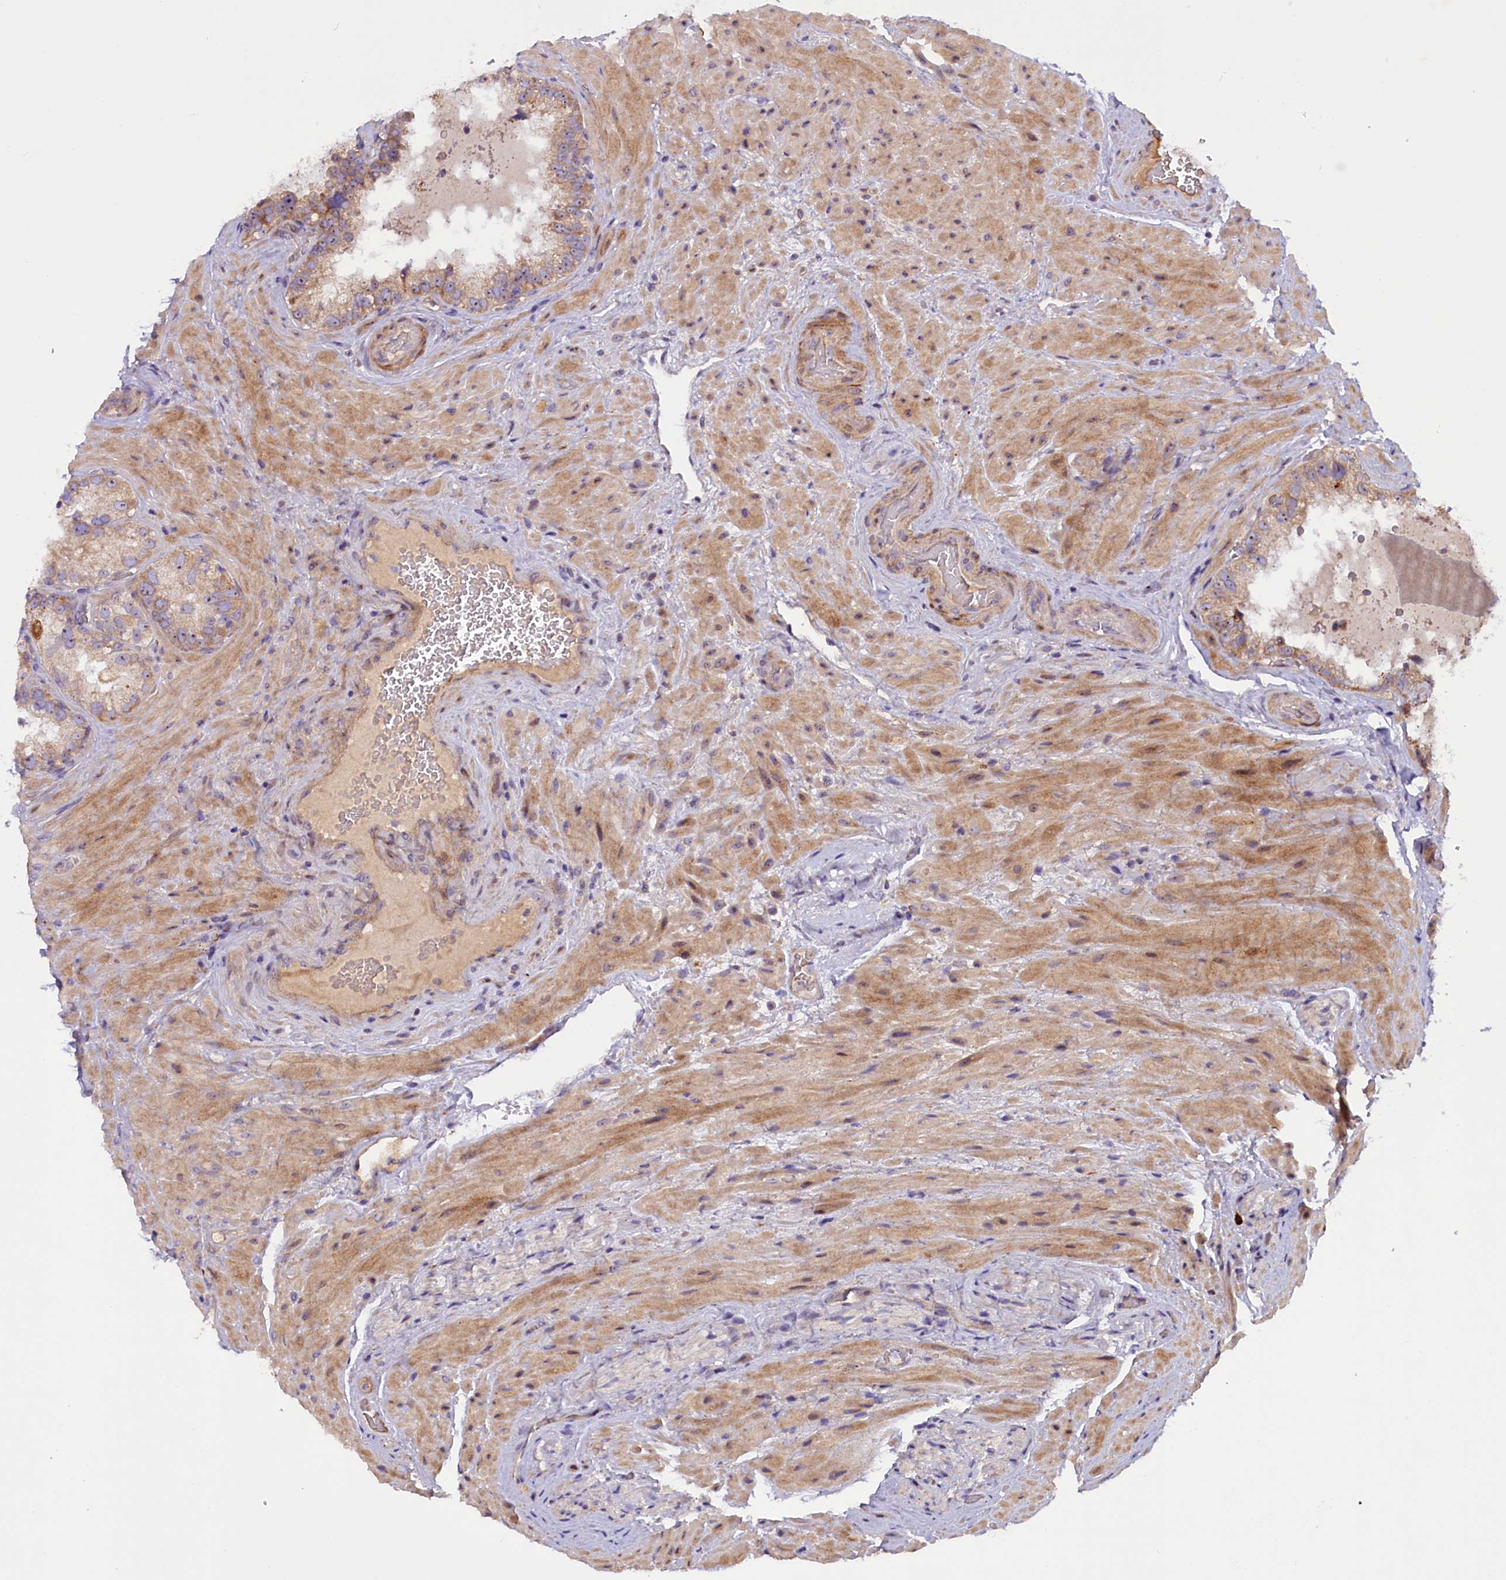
{"staining": {"intensity": "moderate", "quantity": "<25%", "location": "cytoplasmic/membranous"}, "tissue": "seminal vesicle", "cell_type": "Glandular cells", "image_type": "normal", "snomed": [{"axis": "morphology", "description": "Normal tissue, NOS"}, {"axis": "topography", "description": "Seminal veicle"}, {"axis": "topography", "description": "Peripheral nerve tissue"}], "caption": "Immunohistochemical staining of unremarkable seminal vesicle reveals <25% levels of moderate cytoplasmic/membranous protein staining in approximately <25% of glandular cells.", "gene": "FRY", "patient": {"sex": "male", "age": 67}}